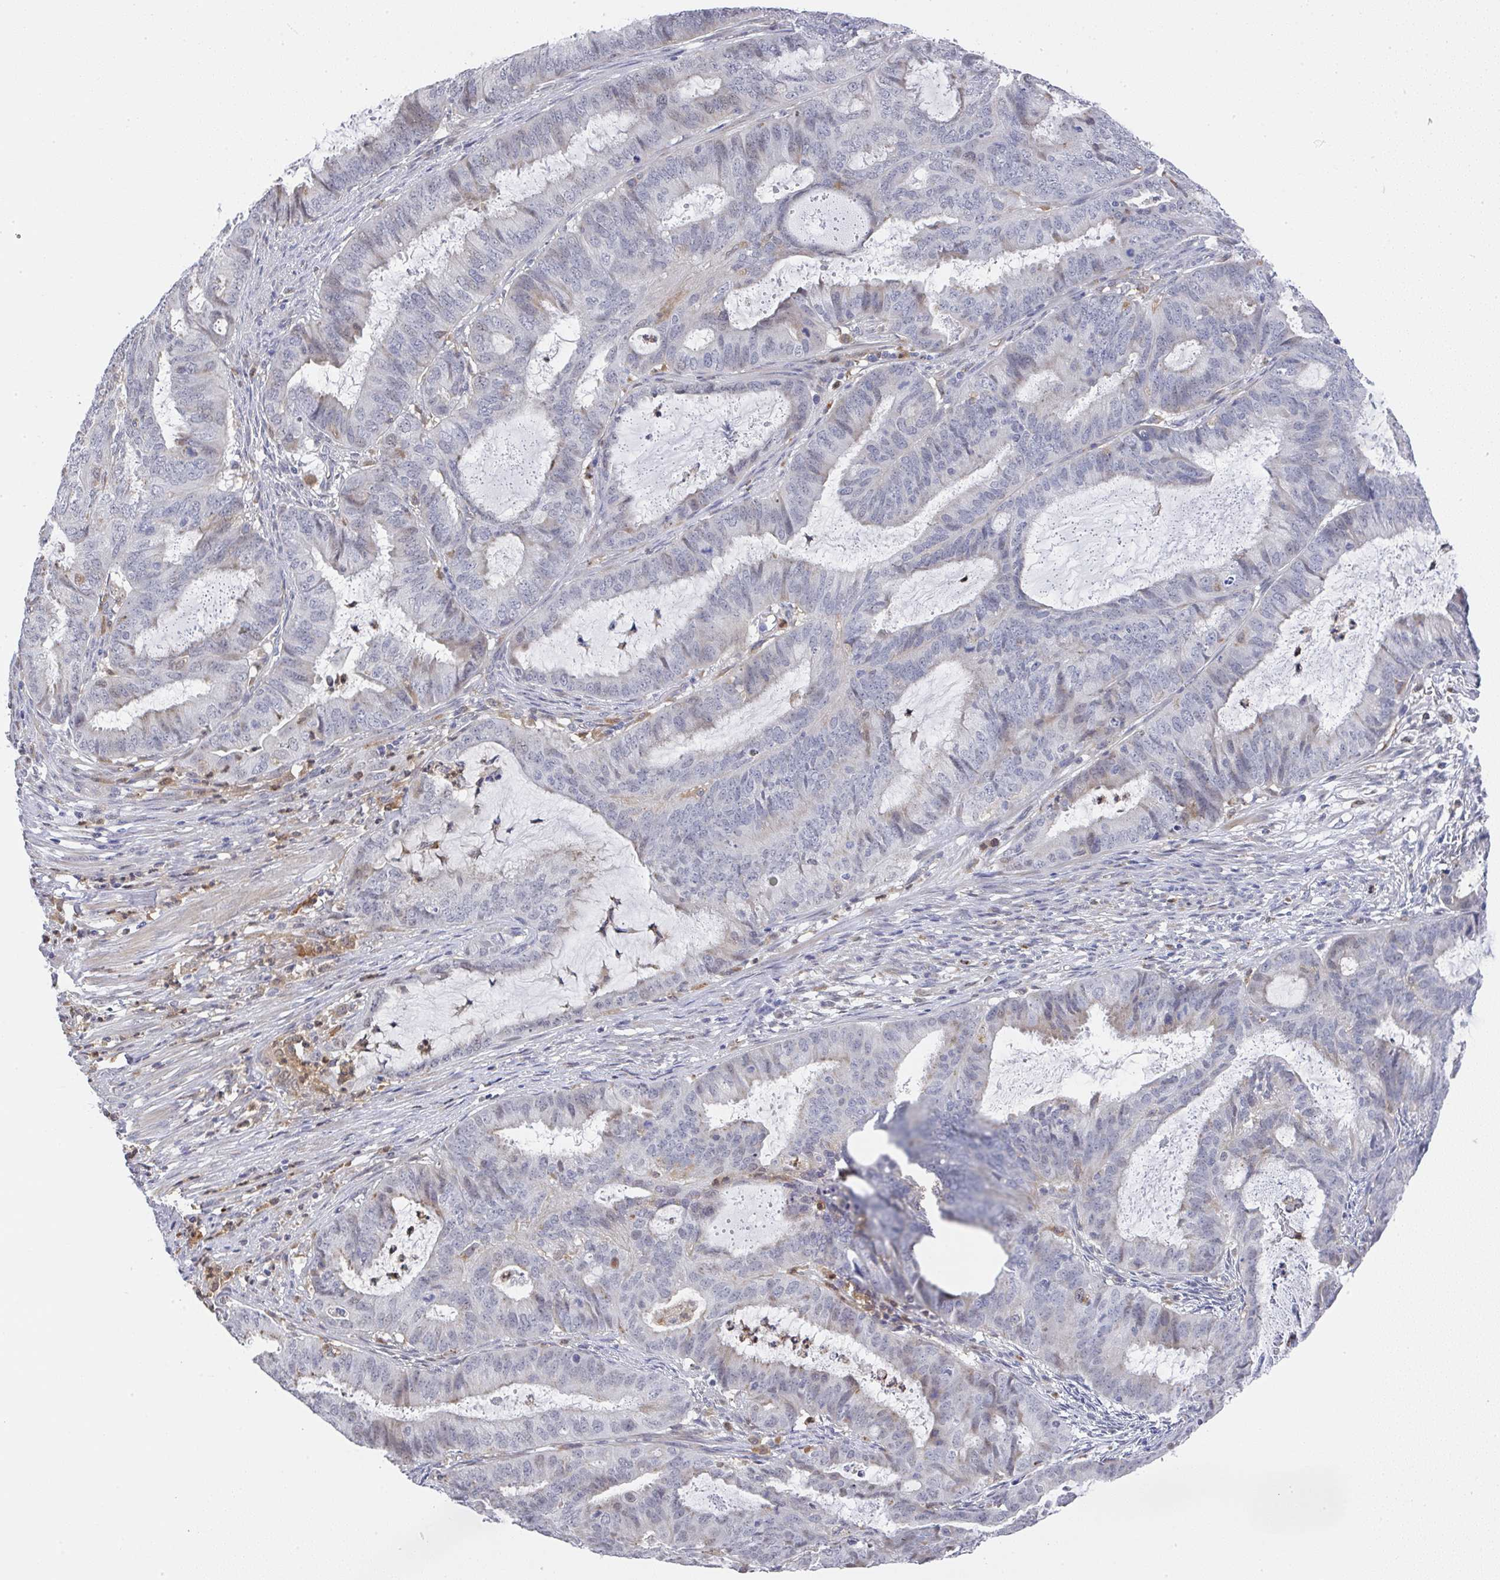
{"staining": {"intensity": "negative", "quantity": "none", "location": "none"}, "tissue": "endometrial cancer", "cell_type": "Tumor cells", "image_type": "cancer", "snomed": [{"axis": "morphology", "description": "Adenocarcinoma, NOS"}, {"axis": "topography", "description": "Endometrium"}], "caption": "Immunohistochemistry histopathology image of endometrial adenocarcinoma stained for a protein (brown), which reveals no expression in tumor cells.", "gene": "NCF1", "patient": {"sex": "female", "age": 51}}